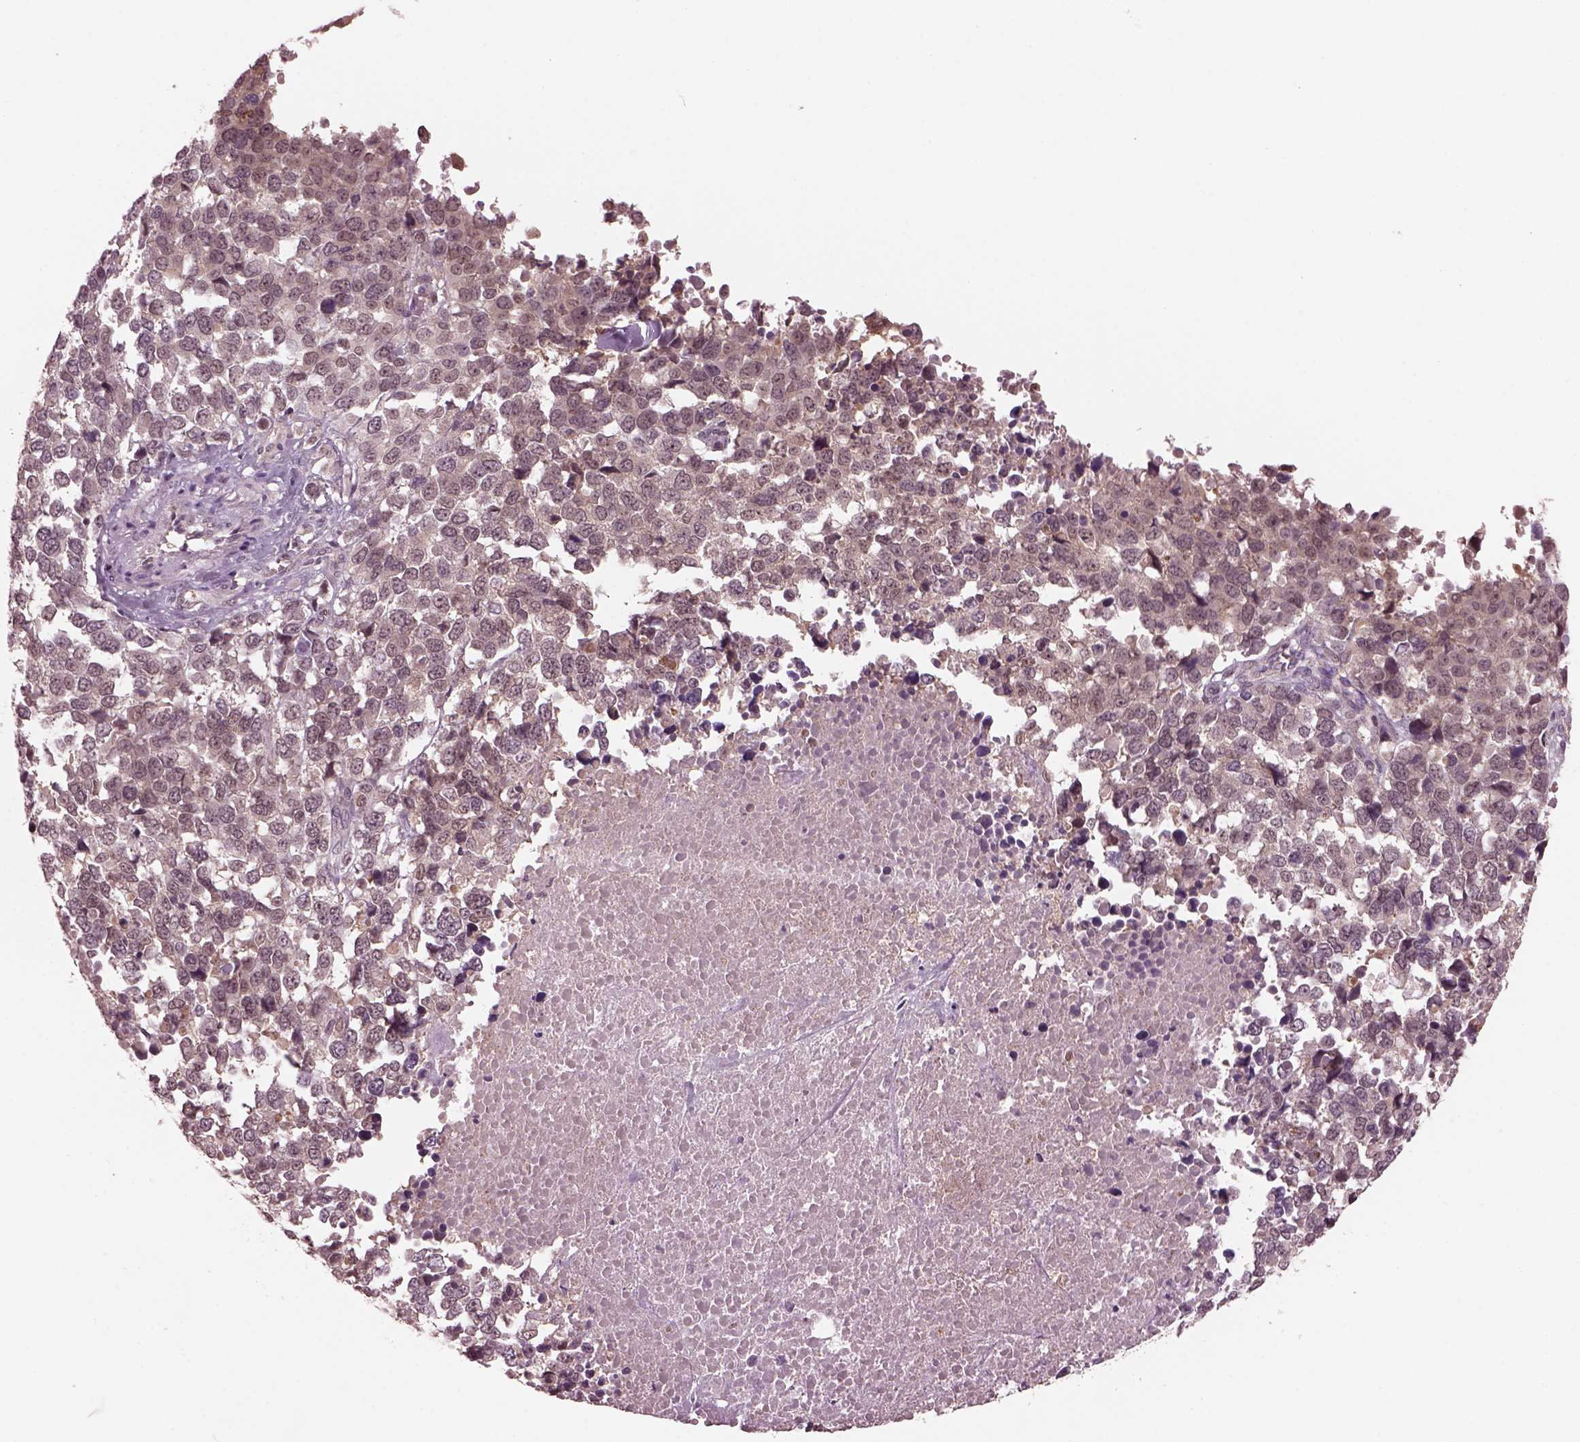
{"staining": {"intensity": "weak", "quantity": "25%-75%", "location": "cytoplasmic/membranous,nuclear"}, "tissue": "melanoma", "cell_type": "Tumor cells", "image_type": "cancer", "snomed": [{"axis": "morphology", "description": "Malignant melanoma, Metastatic site"}, {"axis": "topography", "description": "Skin"}], "caption": "Immunohistochemistry (IHC) image of neoplastic tissue: malignant melanoma (metastatic site) stained using IHC displays low levels of weak protein expression localized specifically in the cytoplasmic/membranous and nuclear of tumor cells, appearing as a cytoplasmic/membranous and nuclear brown color.", "gene": "SRI", "patient": {"sex": "male", "age": 84}}